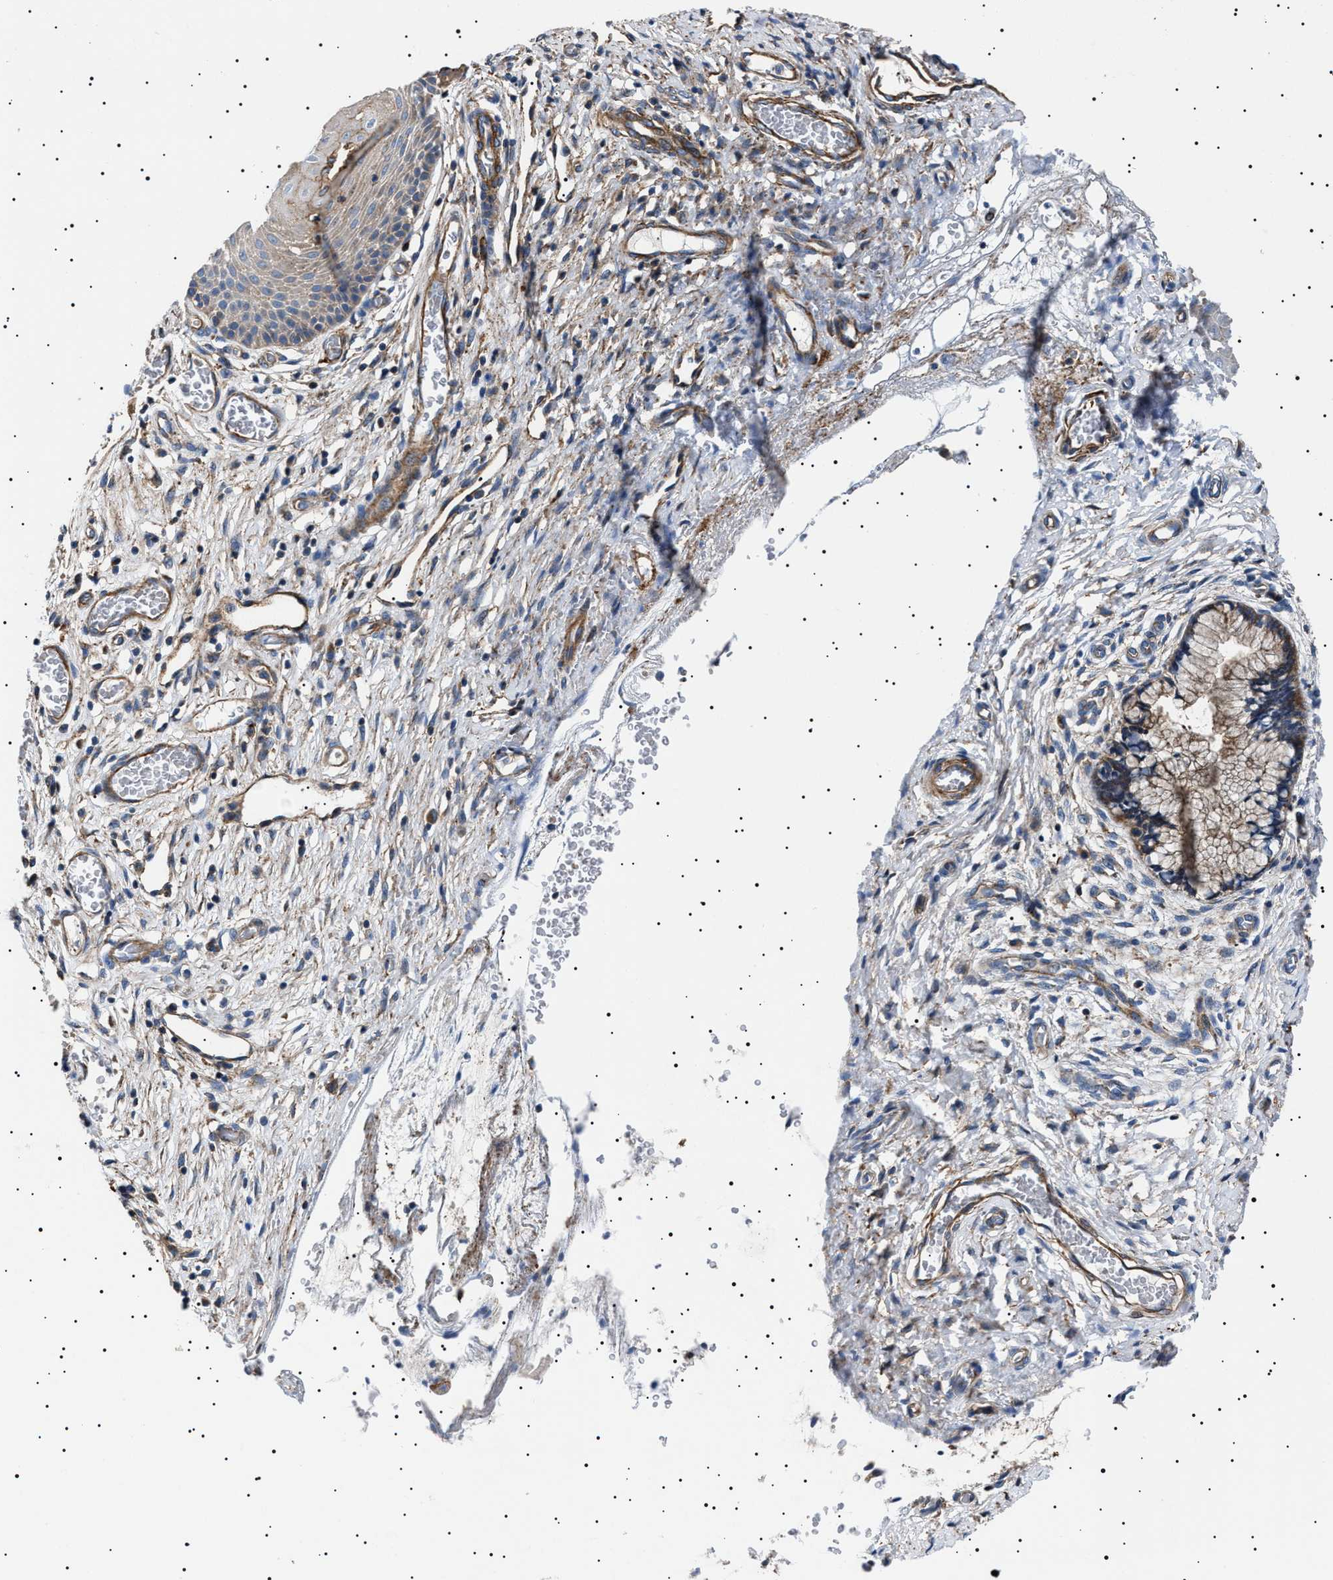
{"staining": {"intensity": "moderate", "quantity": "25%-75%", "location": "cytoplasmic/membranous"}, "tissue": "cervix", "cell_type": "Glandular cells", "image_type": "normal", "snomed": [{"axis": "morphology", "description": "Normal tissue, NOS"}, {"axis": "topography", "description": "Cervix"}], "caption": "The immunohistochemical stain highlights moderate cytoplasmic/membranous positivity in glandular cells of unremarkable cervix.", "gene": "NEU1", "patient": {"sex": "female", "age": 55}}